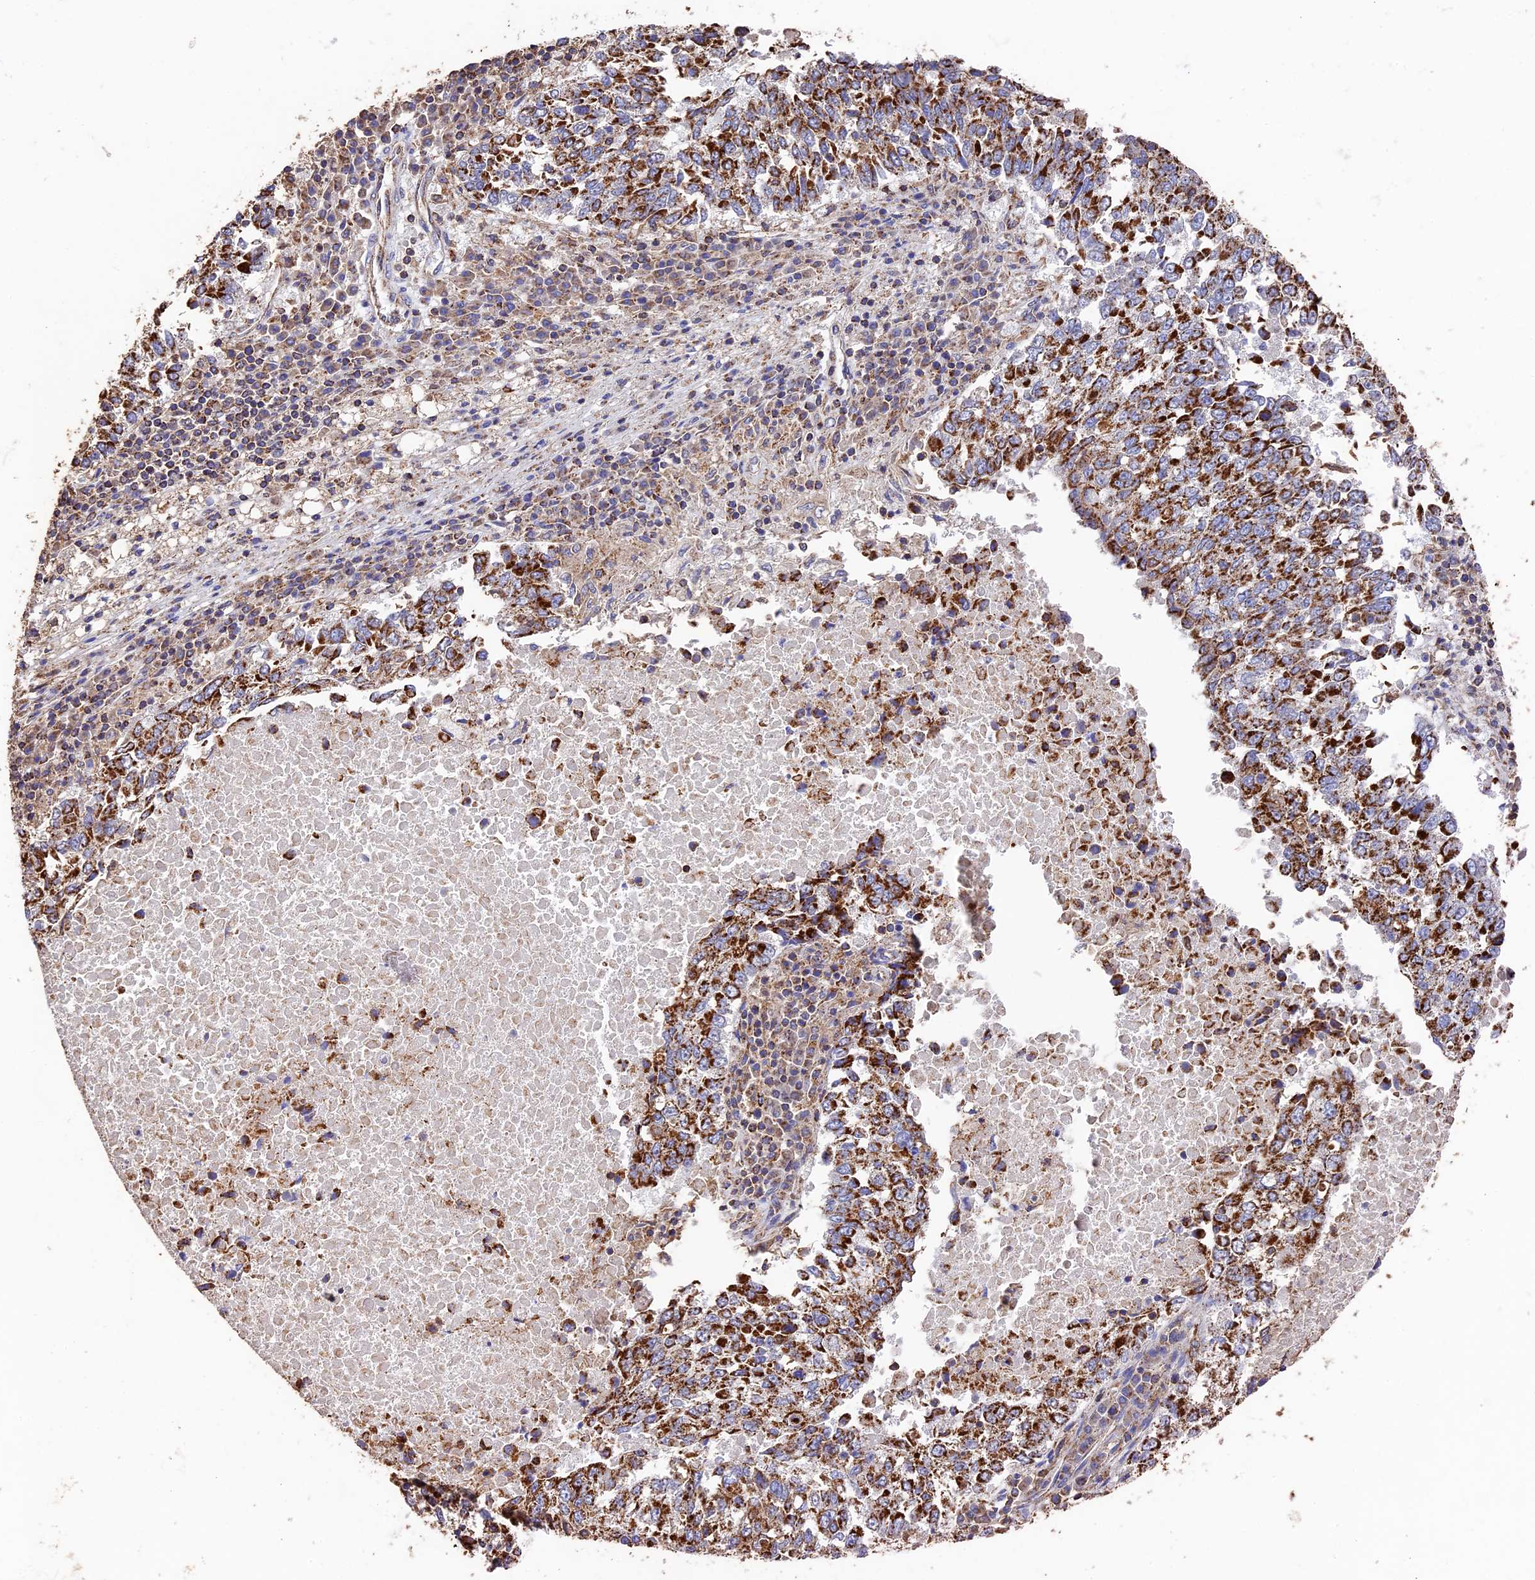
{"staining": {"intensity": "strong", "quantity": ">75%", "location": "cytoplasmic/membranous"}, "tissue": "lung cancer", "cell_type": "Tumor cells", "image_type": "cancer", "snomed": [{"axis": "morphology", "description": "Squamous cell carcinoma, NOS"}, {"axis": "topography", "description": "Lung"}], "caption": "Brown immunohistochemical staining in human lung squamous cell carcinoma reveals strong cytoplasmic/membranous staining in approximately >75% of tumor cells.", "gene": "ADAT1", "patient": {"sex": "male", "age": 73}}